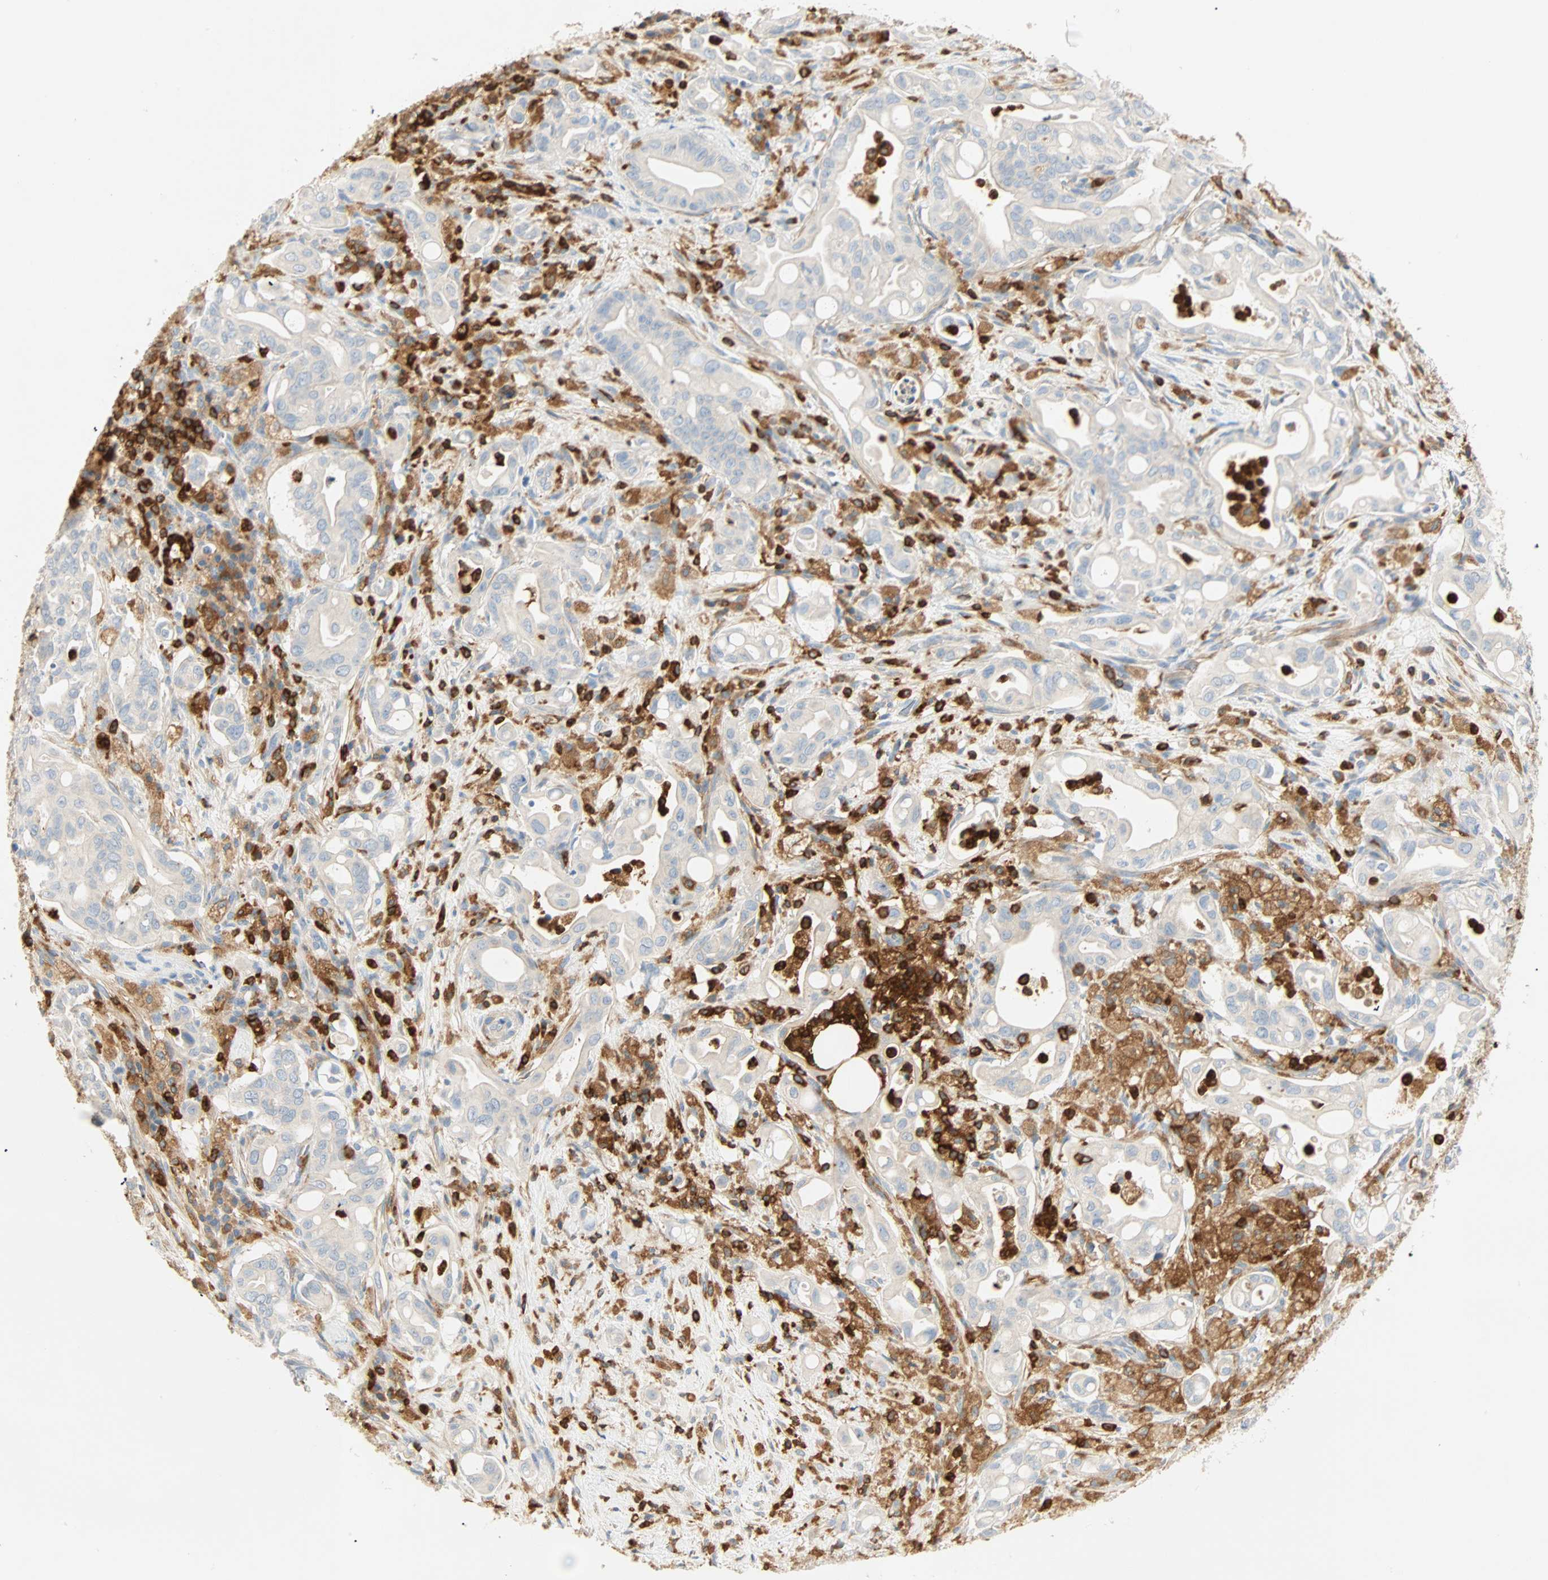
{"staining": {"intensity": "negative", "quantity": "none", "location": "none"}, "tissue": "liver cancer", "cell_type": "Tumor cells", "image_type": "cancer", "snomed": [{"axis": "morphology", "description": "Cholangiocarcinoma"}, {"axis": "topography", "description": "Liver"}], "caption": "An IHC micrograph of liver cancer (cholangiocarcinoma) is shown. There is no staining in tumor cells of liver cancer (cholangiocarcinoma). The staining is performed using DAB (3,3'-diaminobenzidine) brown chromogen with nuclei counter-stained in using hematoxylin.", "gene": "FMNL1", "patient": {"sex": "female", "age": 68}}